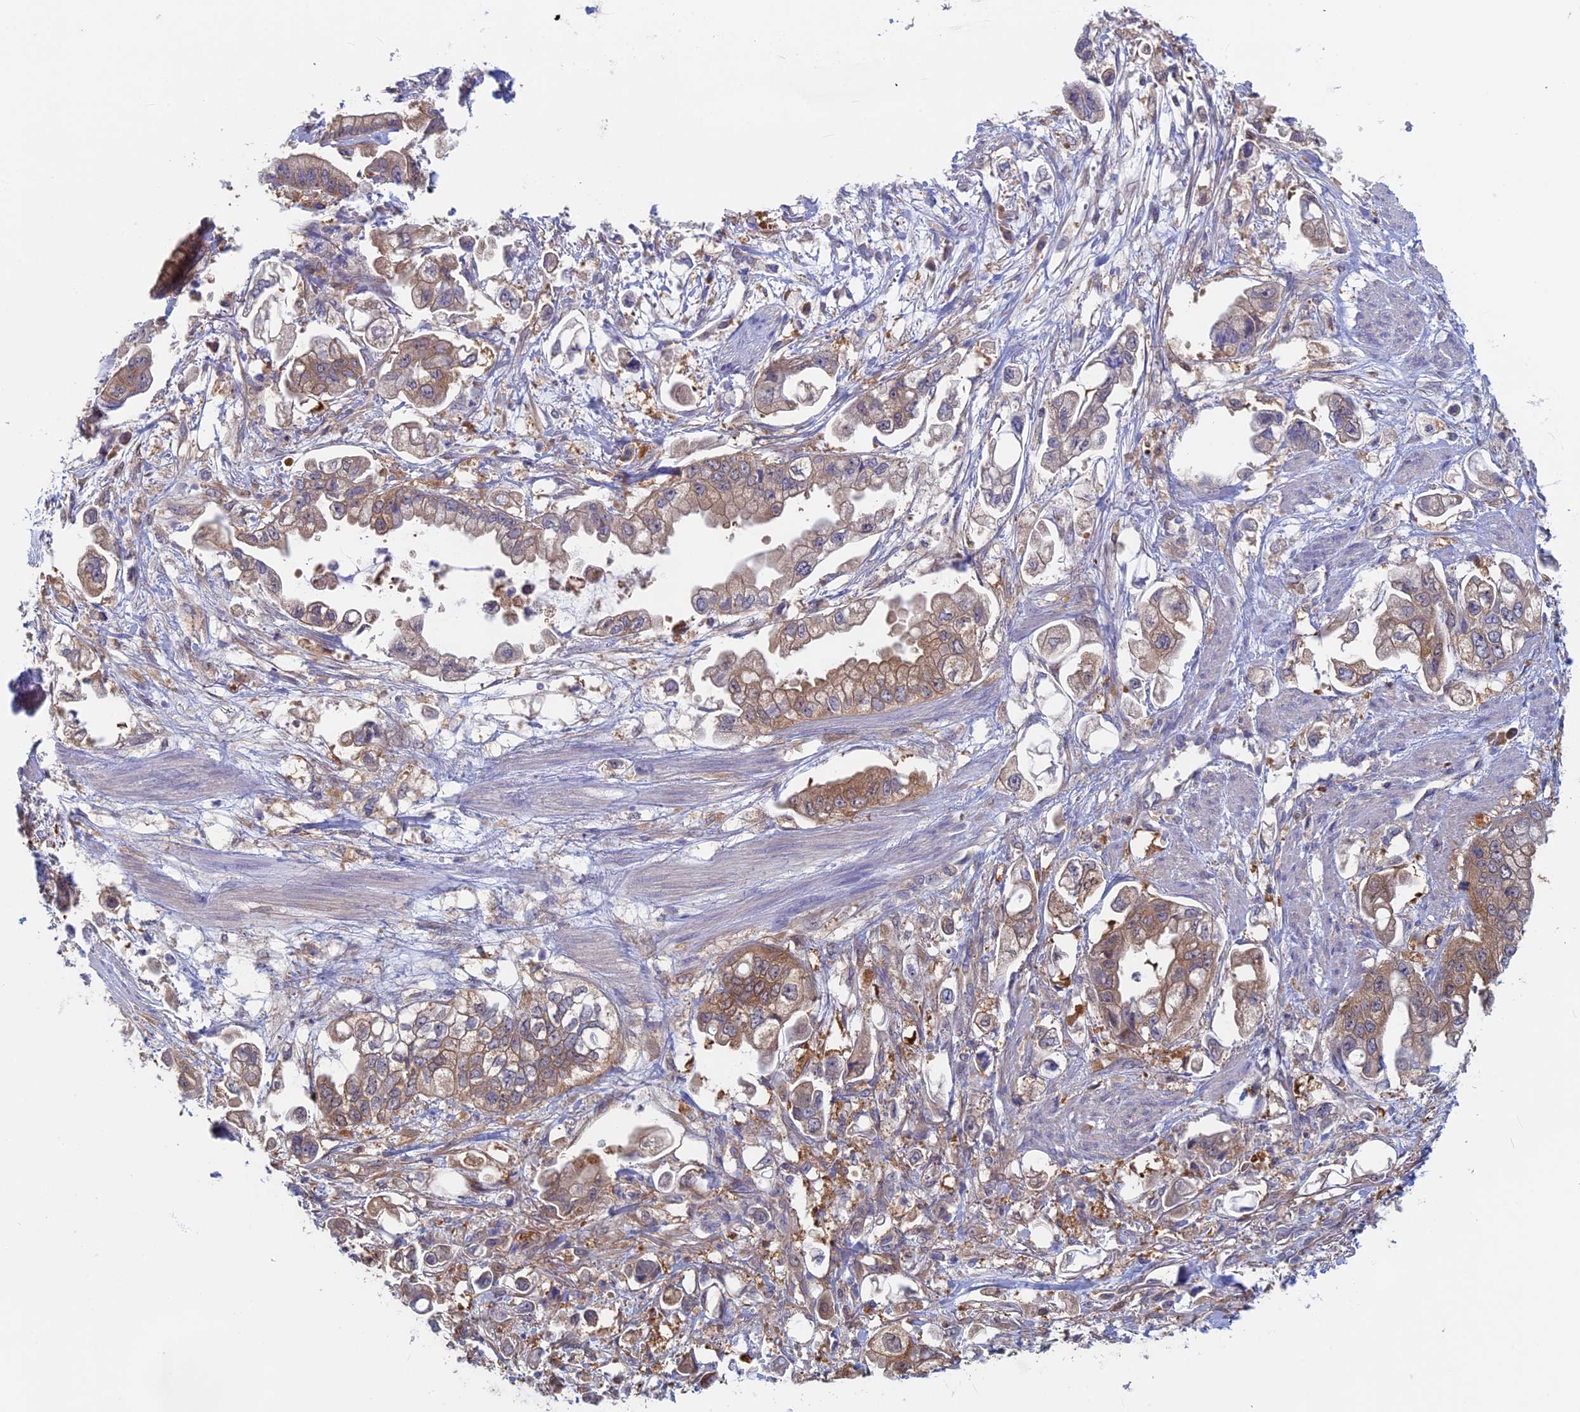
{"staining": {"intensity": "moderate", "quantity": ">75%", "location": "cytoplasmic/membranous"}, "tissue": "stomach cancer", "cell_type": "Tumor cells", "image_type": "cancer", "snomed": [{"axis": "morphology", "description": "Adenocarcinoma, NOS"}, {"axis": "topography", "description": "Stomach"}], "caption": "Tumor cells display medium levels of moderate cytoplasmic/membranous positivity in approximately >75% of cells in stomach cancer.", "gene": "SYNDIG1L", "patient": {"sex": "male", "age": 62}}